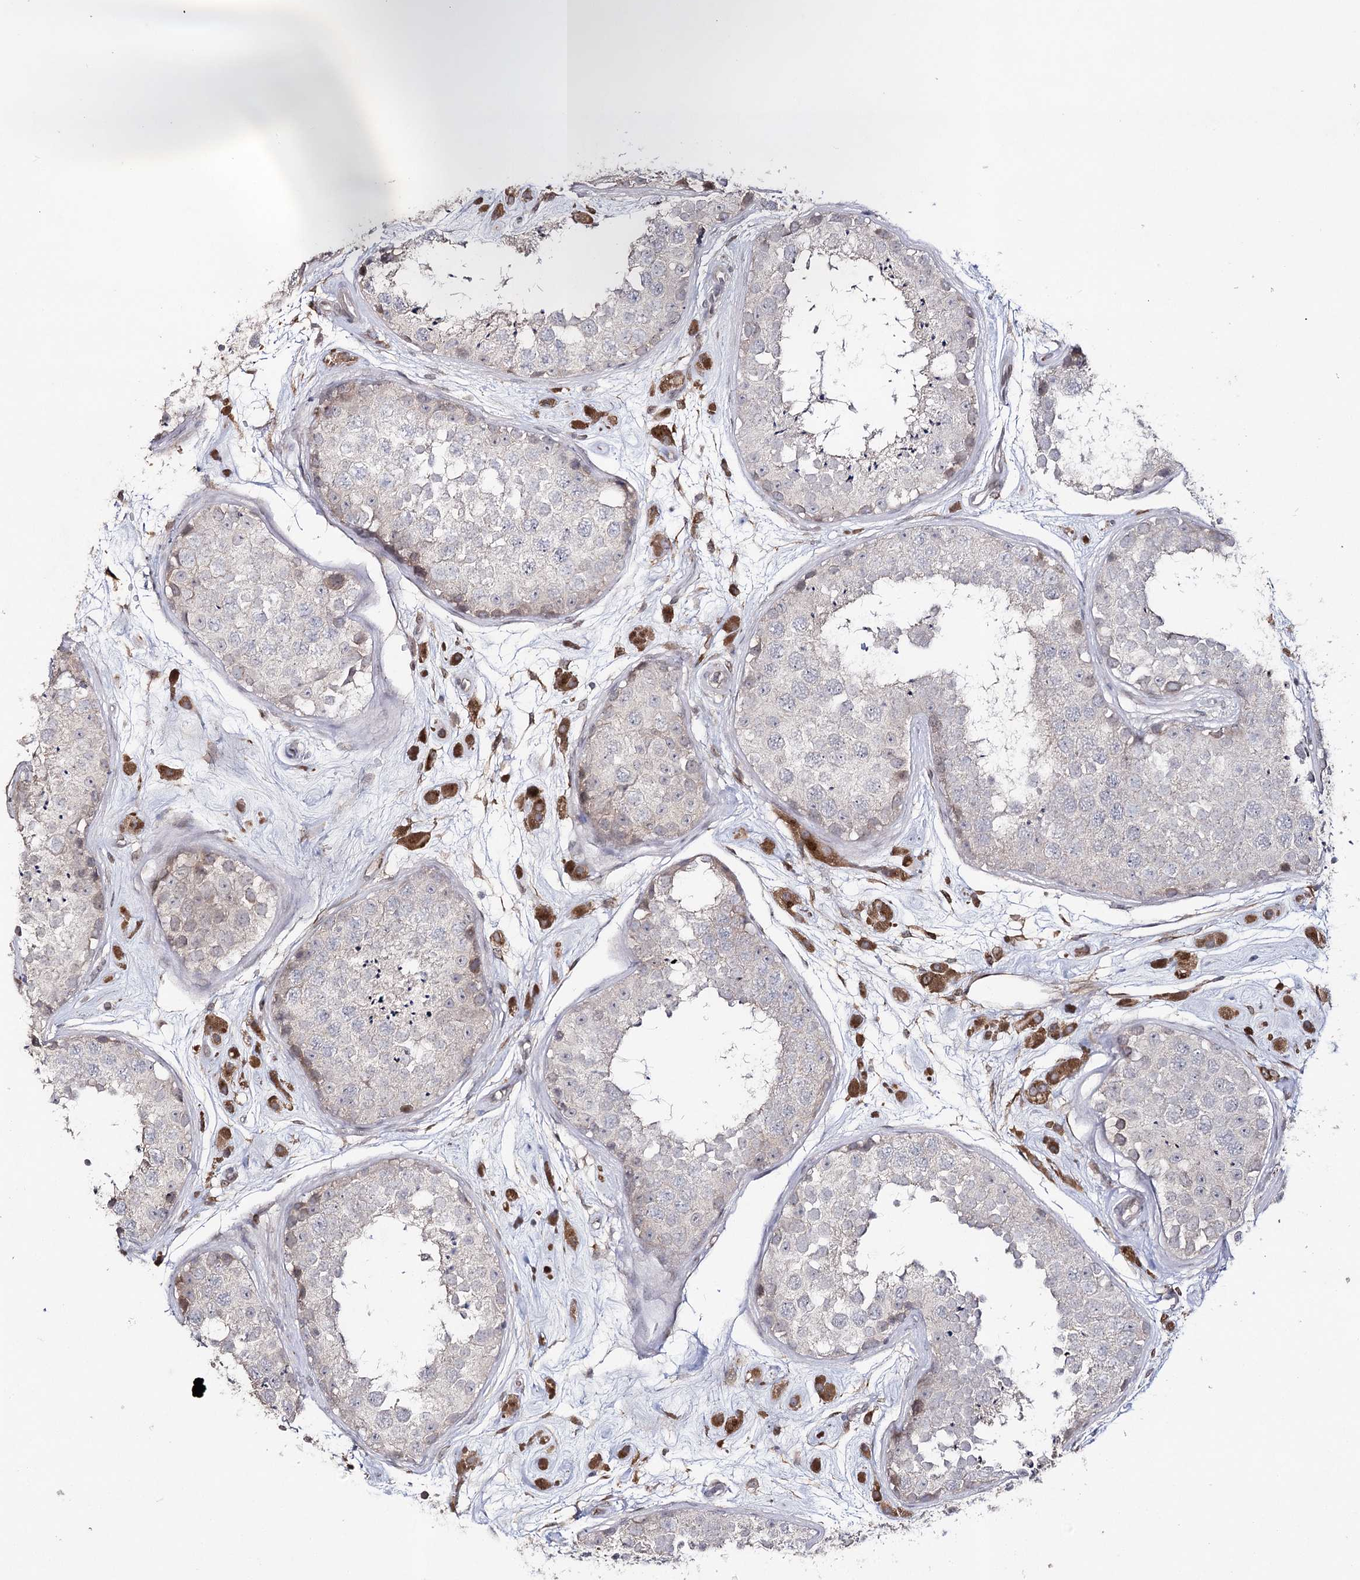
{"staining": {"intensity": "negative", "quantity": "none", "location": "none"}, "tissue": "testis", "cell_type": "Cells in seminiferous ducts", "image_type": "normal", "snomed": [{"axis": "morphology", "description": "Normal tissue, NOS"}, {"axis": "topography", "description": "Testis"}], "caption": "This micrograph is of normal testis stained with immunohistochemistry to label a protein in brown with the nuclei are counter-stained blue. There is no staining in cells in seminiferous ducts. The staining was performed using DAB (3,3'-diaminobenzidine) to visualize the protein expression in brown, while the nuclei were stained in blue with hematoxylin (Magnification: 20x).", "gene": "HSD11B2", "patient": {"sex": "male", "age": 25}}